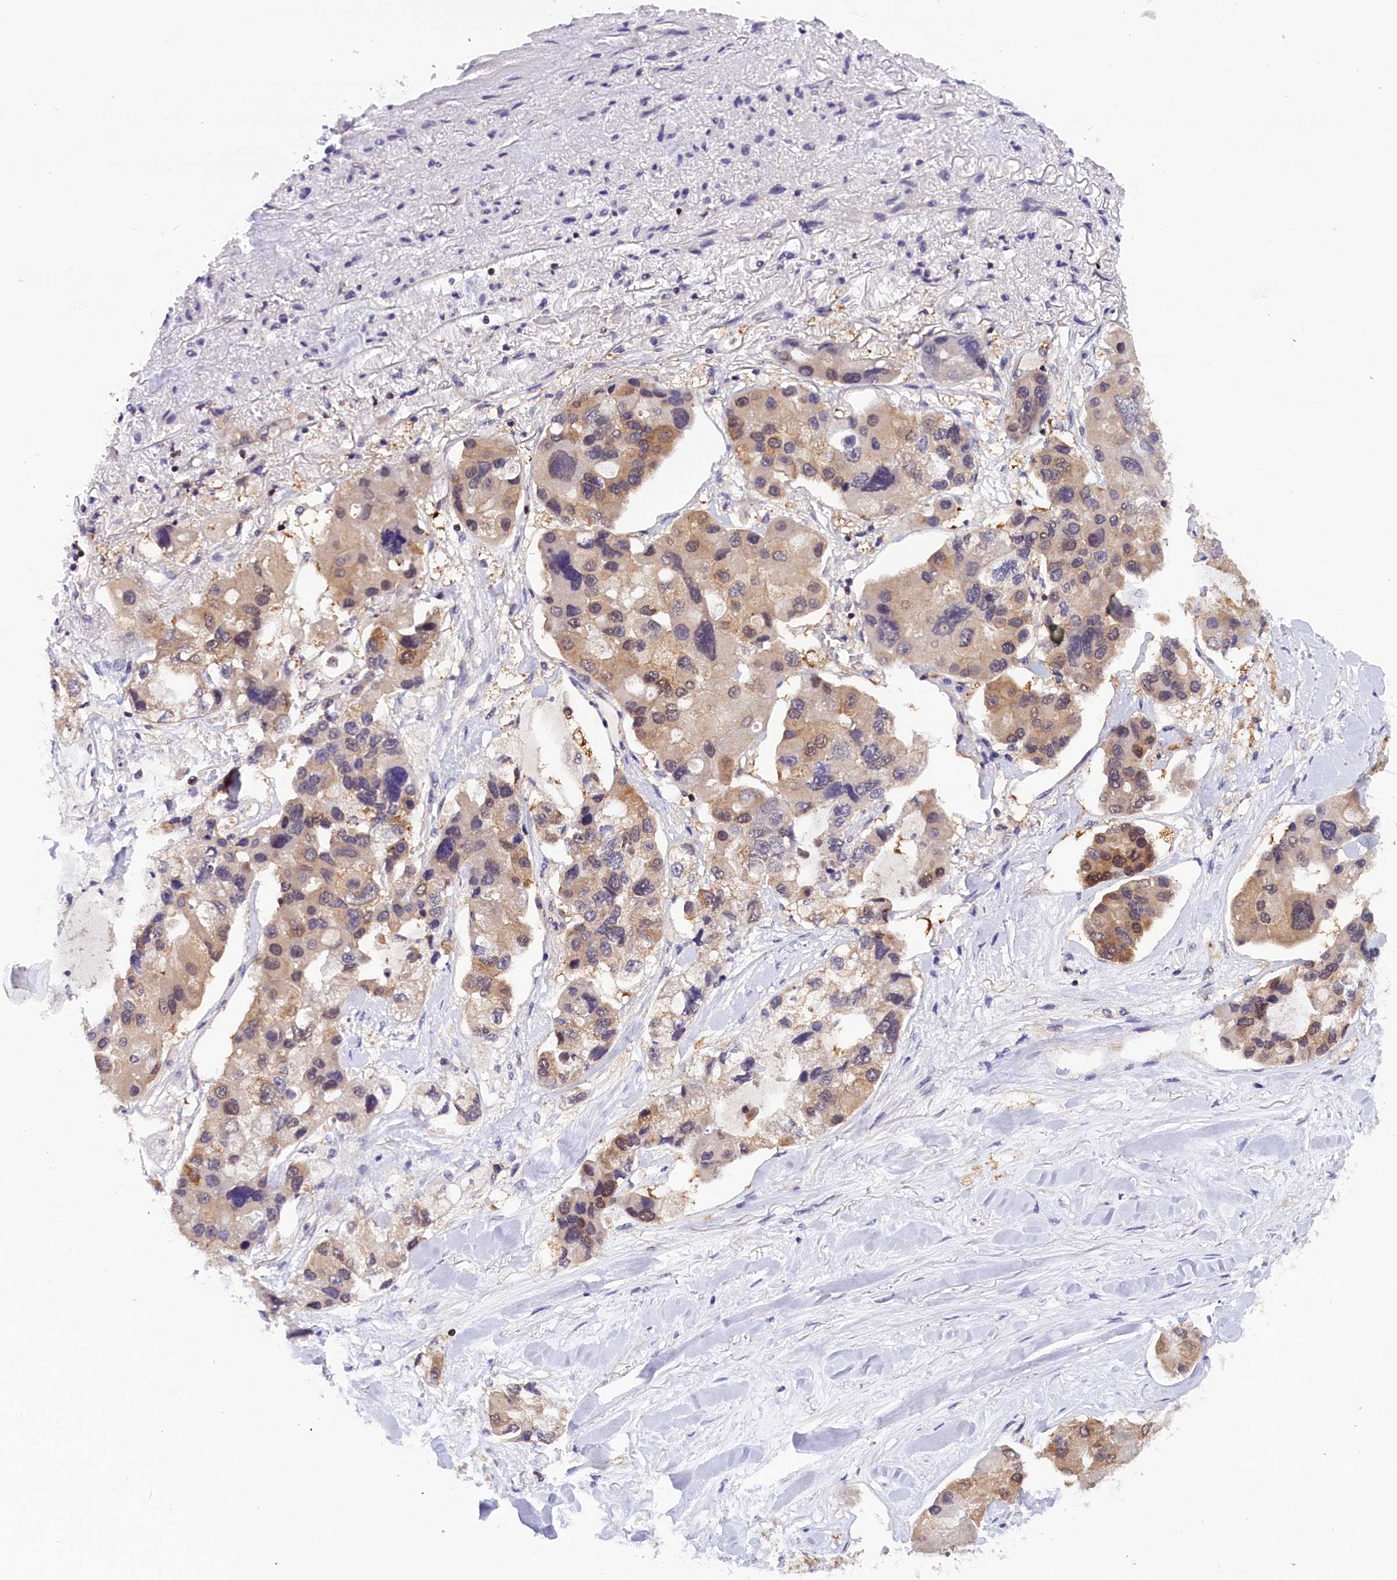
{"staining": {"intensity": "moderate", "quantity": "25%-75%", "location": "cytoplasmic/membranous"}, "tissue": "lung cancer", "cell_type": "Tumor cells", "image_type": "cancer", "snomed": [{"axis": "morphology", "description": "Adenocarcinoma, NOS"}, {"axis": "topography", "description": "Lung"}], "caption": "A high-resolution photomicrograph shows immunohistochemistry (IHC) staining of adenocarcinoma (lung), which demonstrates moderate cytoplasmic/membranous expression in approximately 25%-75% of tumor cells.", "gene": "TBCB", "patient": {"sex": "female", "age": 54}}